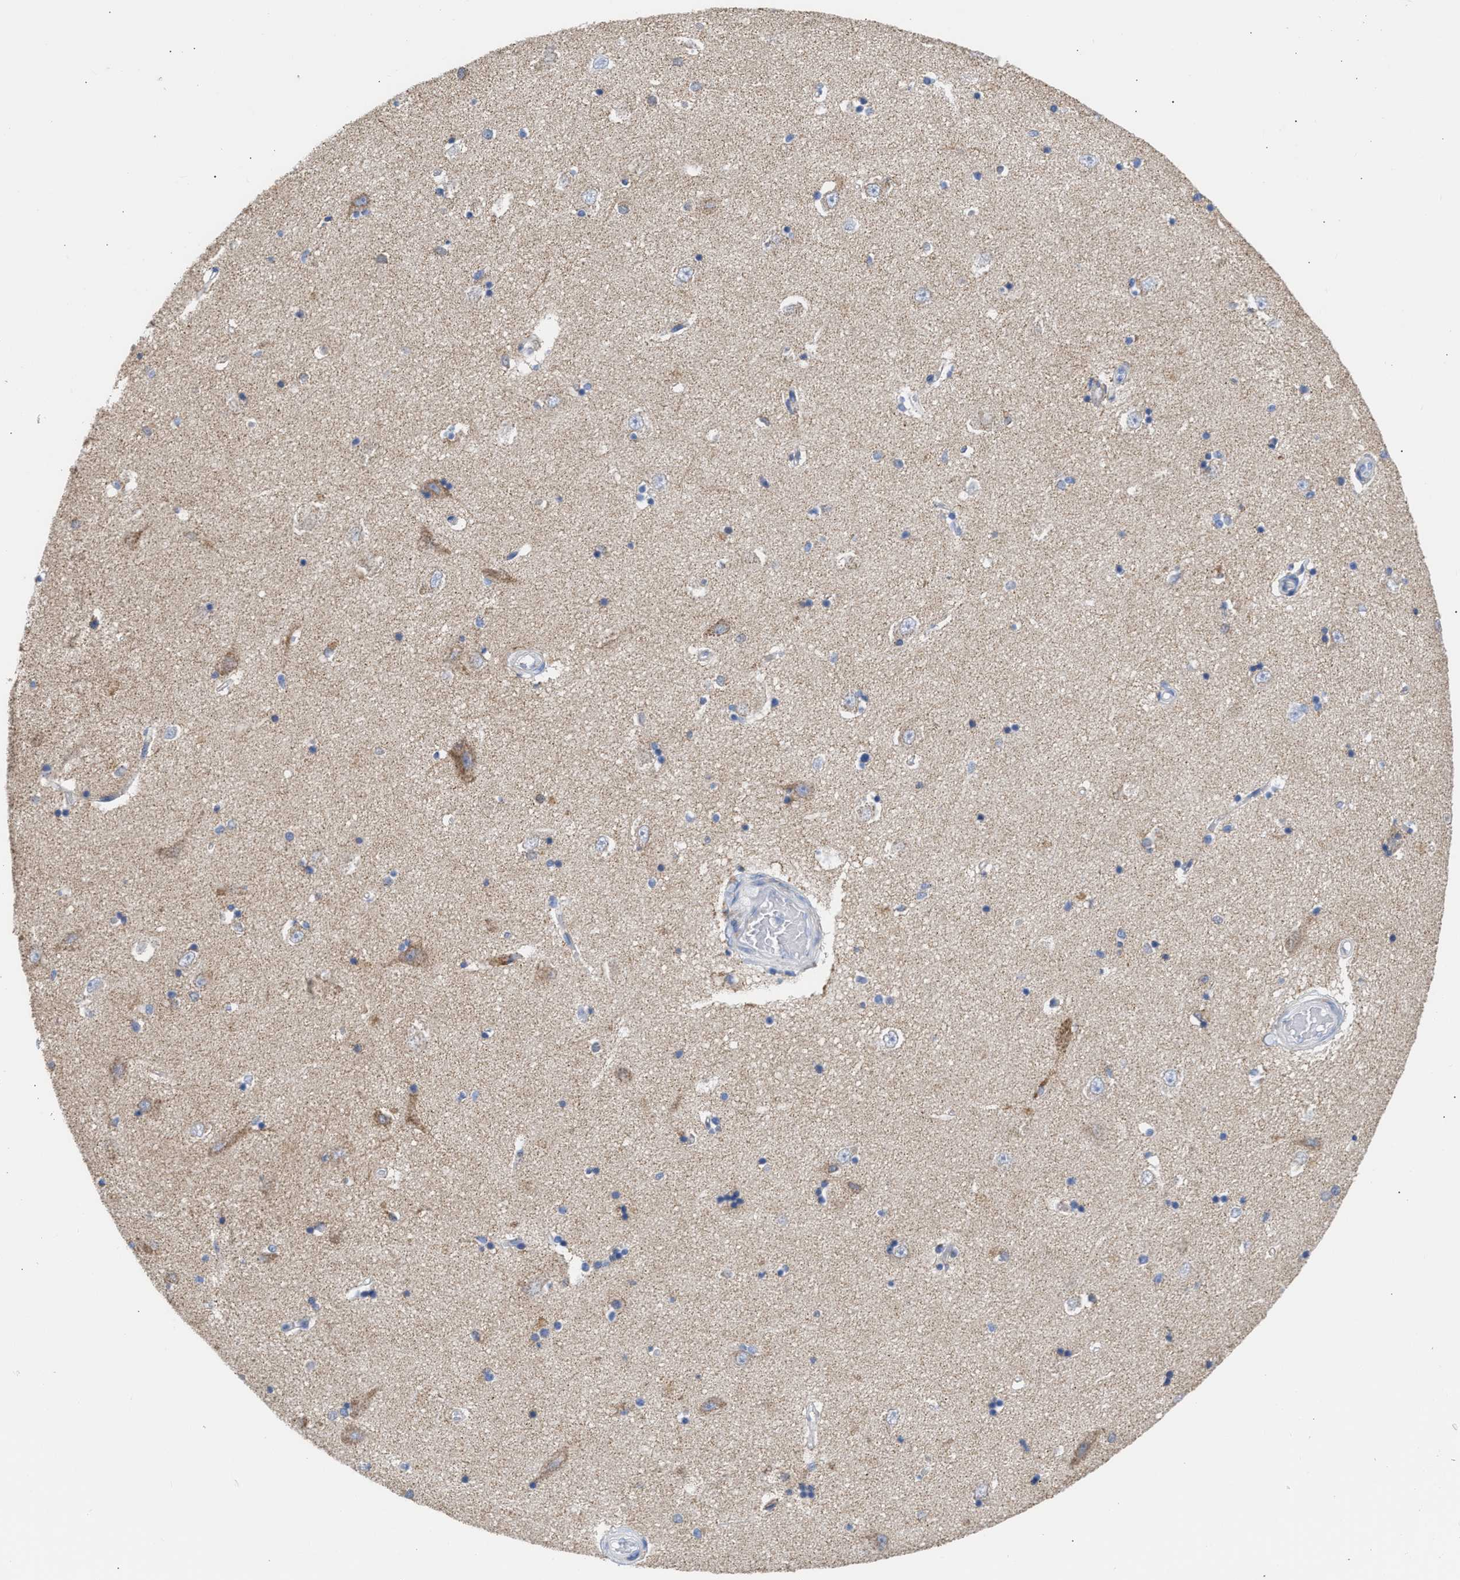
{"staining": {"intensity": "weak", "quantity": "25%-75%", "location": "cytoplasmic/membranous"}, "tissue": "hippocampus", "cell_type": "Glial cells", "image_type": "normal", "snomed": [{"axis": "morphology", "description": "Normal tissue, NOS"}, {"axis": "topography", "description": "Hippocampus"}], "caption": "This image shows immunohistochemistry (IHC) staining of normal hippocampus, with low weak cytoplasmic/membranous positivity in about 25%-75% of glial cells.", "gene": "ACOT13", "patient": {"sex": "male", "age": 45}}